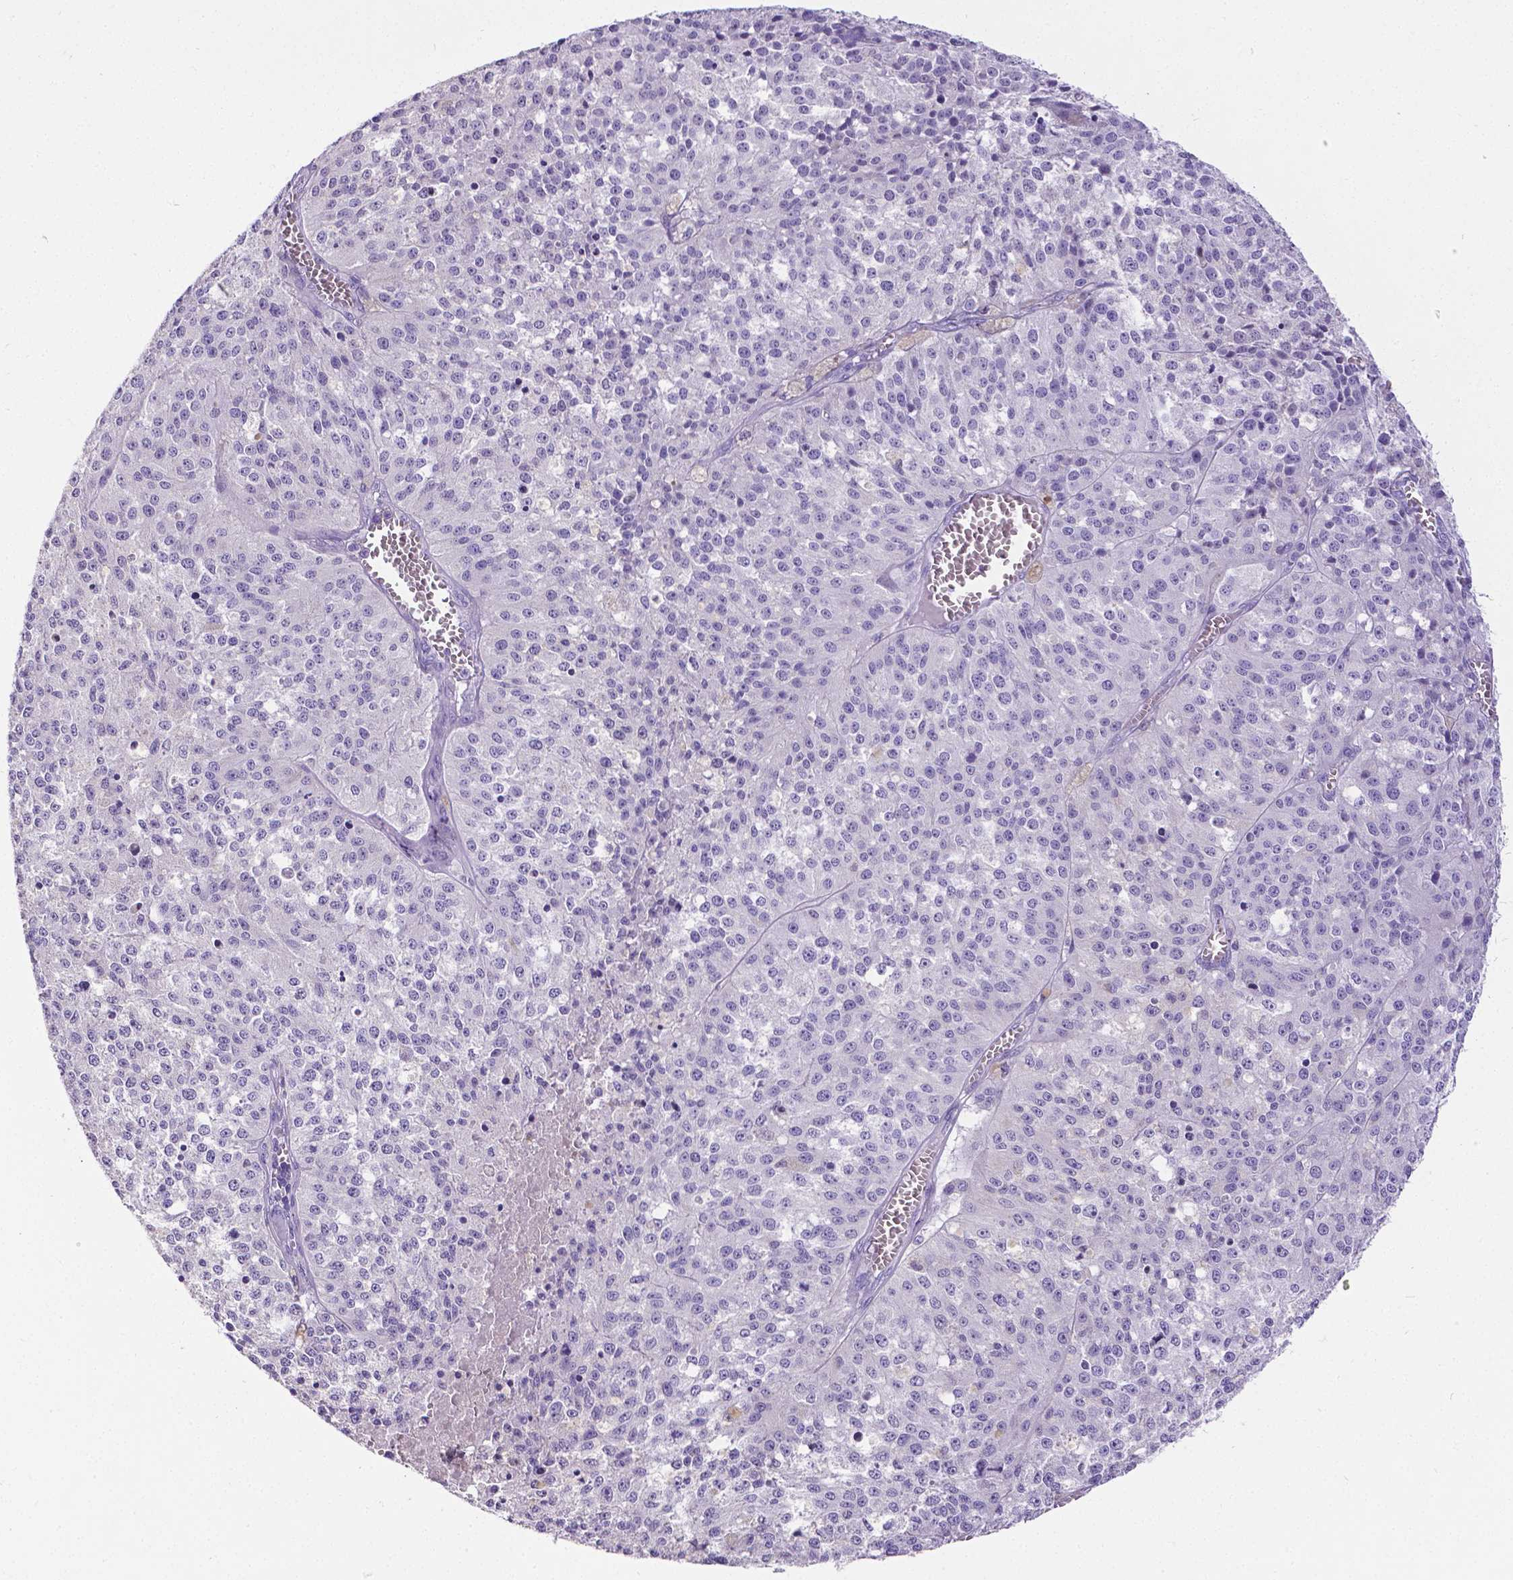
{"staining": {"intensity": "negative", "quantity": "none", "location": "none"}, "tissue": "melanoma", "cell_type": "Tumor cells", "image_type": "cancer", "snomed": [{"axis": "morphology", "description": "Malignant melanoma, Metastatic site"}, {"axis": "topography", "description": "Lymph node"}], "caption": "An immunohistochemistry (IHC) histopathology image of melanoma is shown. There is no staining in tumor cells of melanoma.", "gene": "SATB2", "patient": {"sex": "female", "age": 64}}